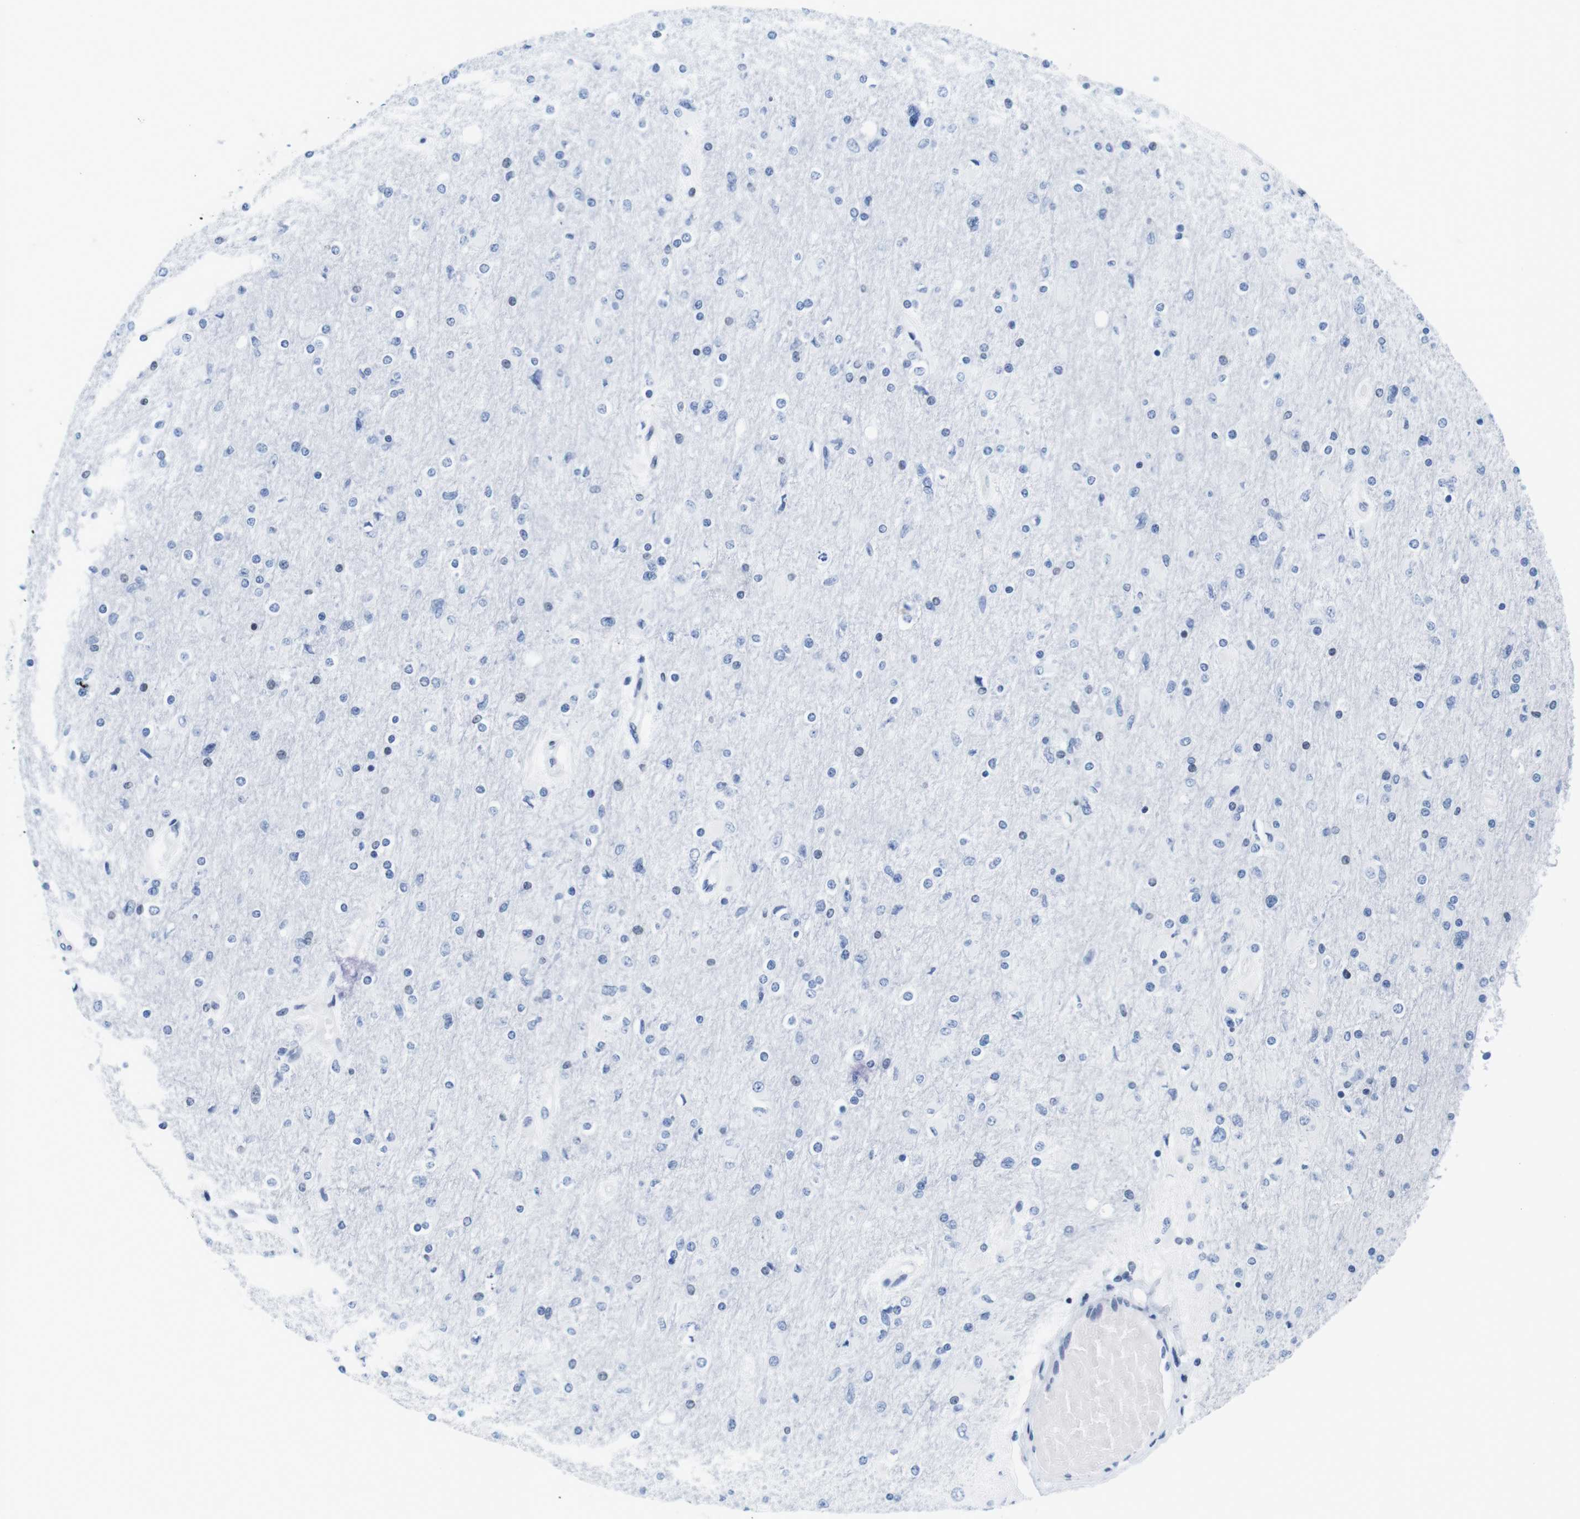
{"staining": {"intensity": "negative", "quantity": "none", "location": "none"}, "tissue": "glioma", "cell_type": "Tumor cells", "image_type": "cancer", "snomed": [{"axis": "morphology", "description": "Glioma, malignant, High grade"}, {"axis": "topography", "description": "Cerebral cortex"}], "caption": "This photomicrograph is of malignant glioma (high-grade) stained with immunohistochemistry to label a protein in brown with the nuclei are counter-stained blue. There is no positivity in tumor cells.", "gene": "IFI16", "patient": {"sex": "female", "age": 36}}